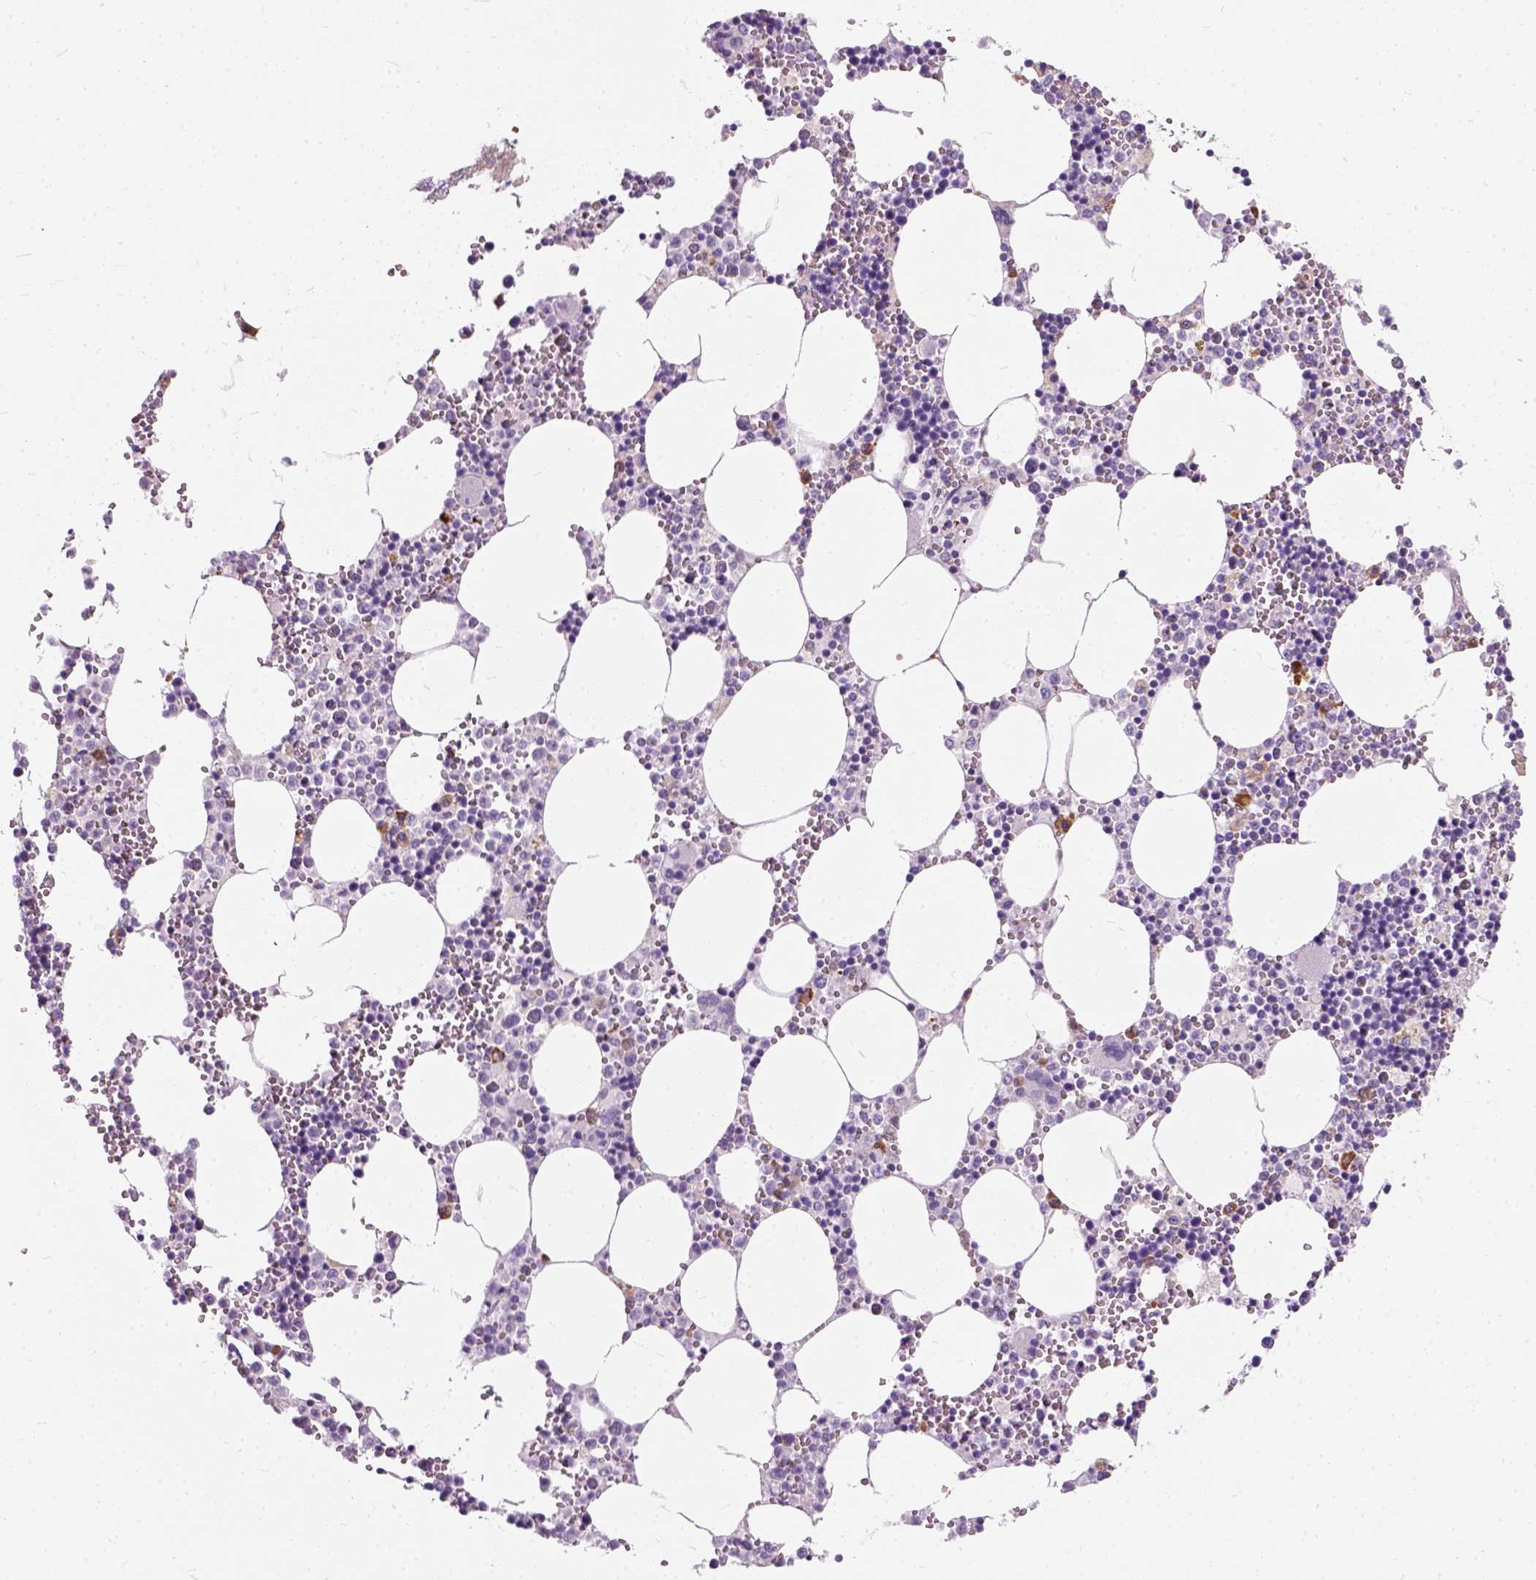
{"staining": {"intensity": "moderate", "quantity": "<25%", "location": "cytoplasmic/membranous"}, "tissue": "bone marrow", "cell_type": "Hematopoietic cells", "image_type": "normal", "snomed": [{"axis": "morphology", "description": "Normal tissue, NOS"}, {"axis": "topography", "description": "Bone marrow"}], "caption": "IHC micrograph of normal bone marrow: bone marrow stained using IHC shows low levels of moderate protein expression localized specifically in the cytoplasmic/membranous of hematopoietic cells, appearing as a cytoplasmic/membranous brown color.", "gene": "TRIM72", "patient": {"sex": "male", "age": 54}}